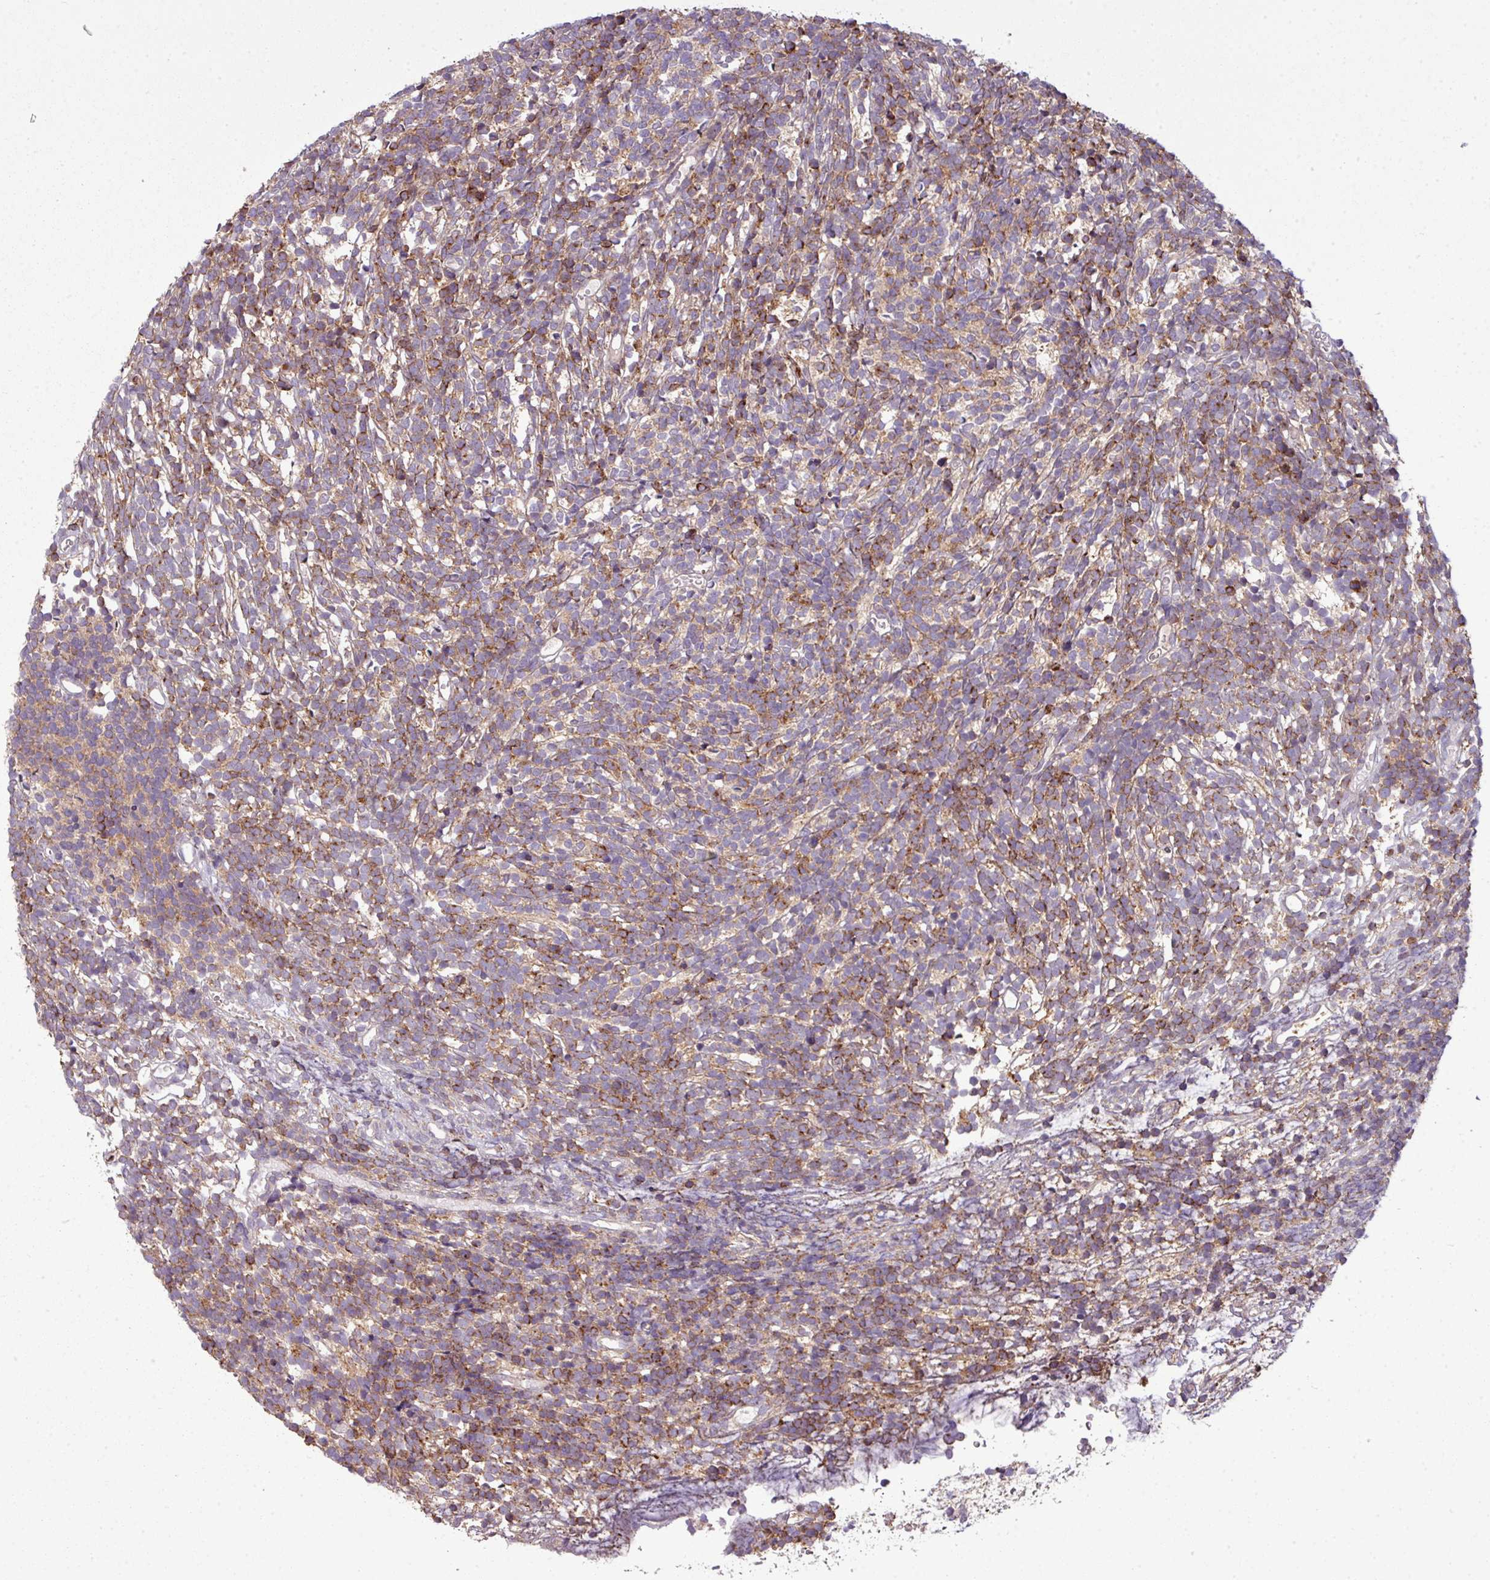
{"staining": {"intensity": "moderate", "quantity": "25%-75%", "location": "cytoplasmic/membranous"}, "tissue": "glioma", "cell_type": "Tumor cells", "image_type": "cancer", "snomed": [{"axis": "morphology", "description": "Glioma, malignant, Low grade"}, {"axis": "topography", "description": "Brain"}], "caption": "Glioma stained with immunohistochemistry reveals moderate cytoplasmic/membranous expression in approximately 25%-75% of tumor cells. (DAB IHC, brown staining for protein, blue staining for nuclei).", "gene": "PAPLN", "patient": {"sex": "female", "age": 1}}